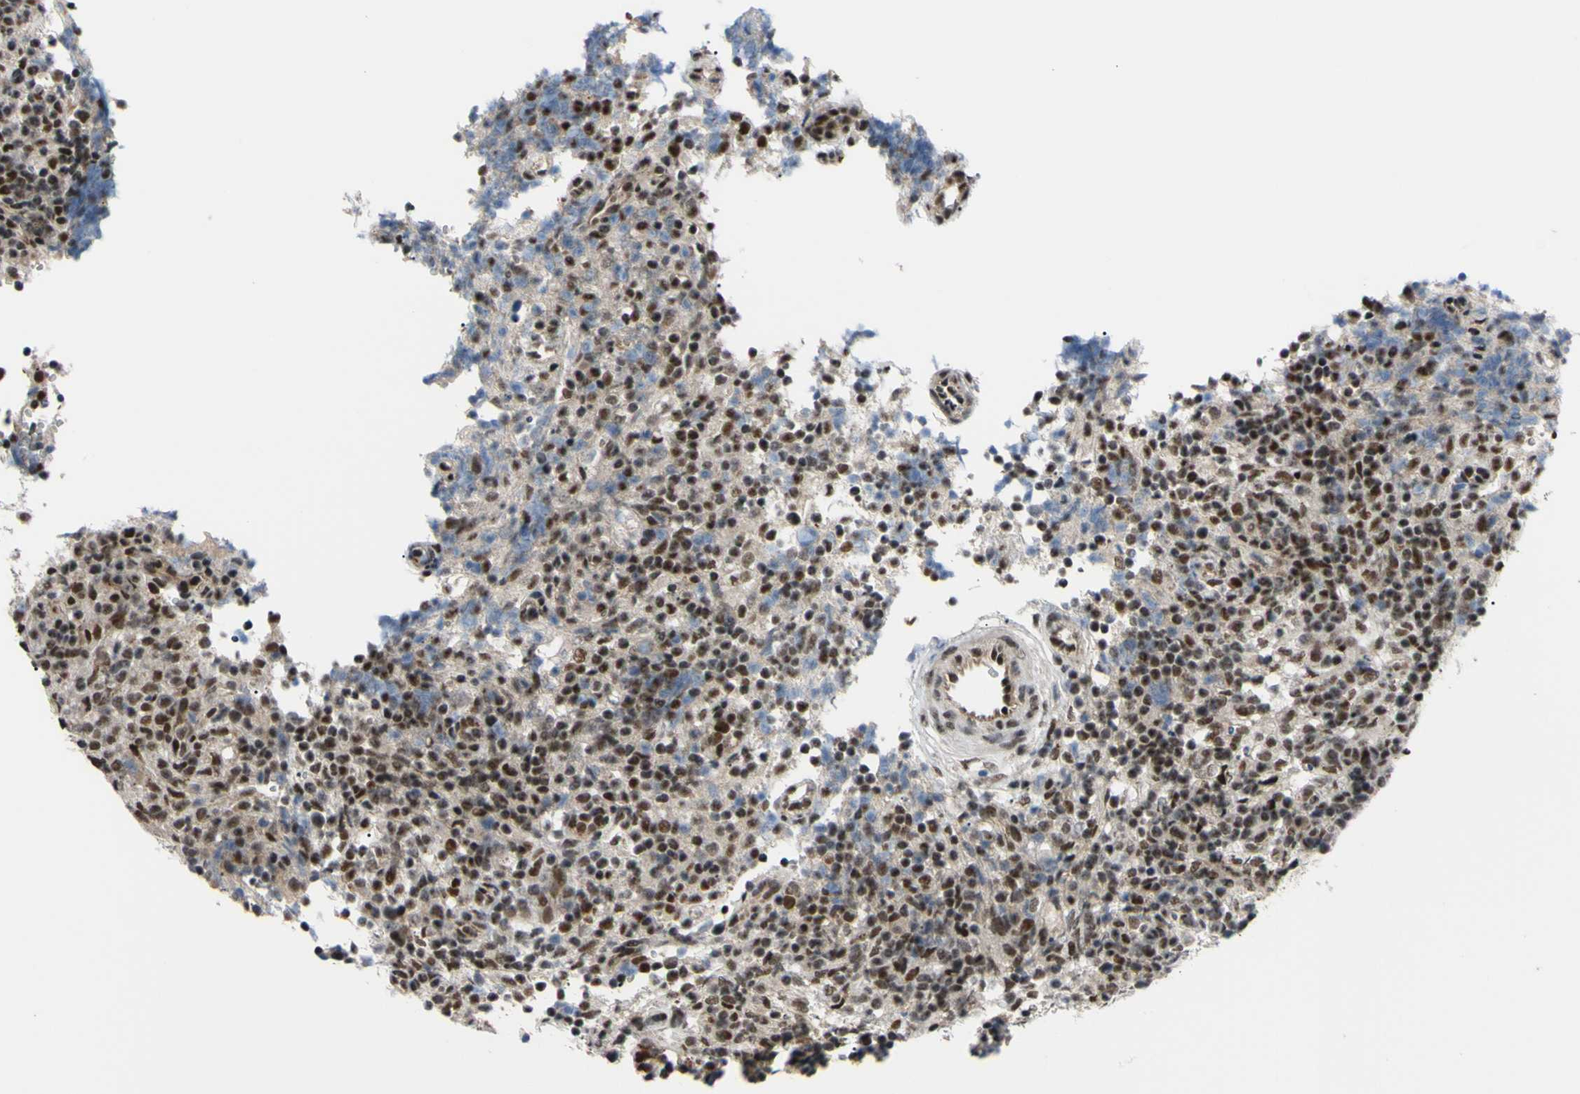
{"staining": {"intensity": "moderate", "quantity": ">75%", "location": "nuclear"}, "tissue": "lymphoma", "cell_type": "Tumor cells", "image_type": "cancer", "snomed": [{"axis": "morphology", "description": "Malignant lymphoma, non-Hodgkin's type, High grade"}, {"axis": "topography", "description": "Lymph node"}], "caption": "Tumor cells display moderate nuclear expression in about >75% of cells in malignant lymphoma, non-Hodgkin's type (high-grade).", "gene": "THAP12", "patient": {"sex": "female", "age": 76}}